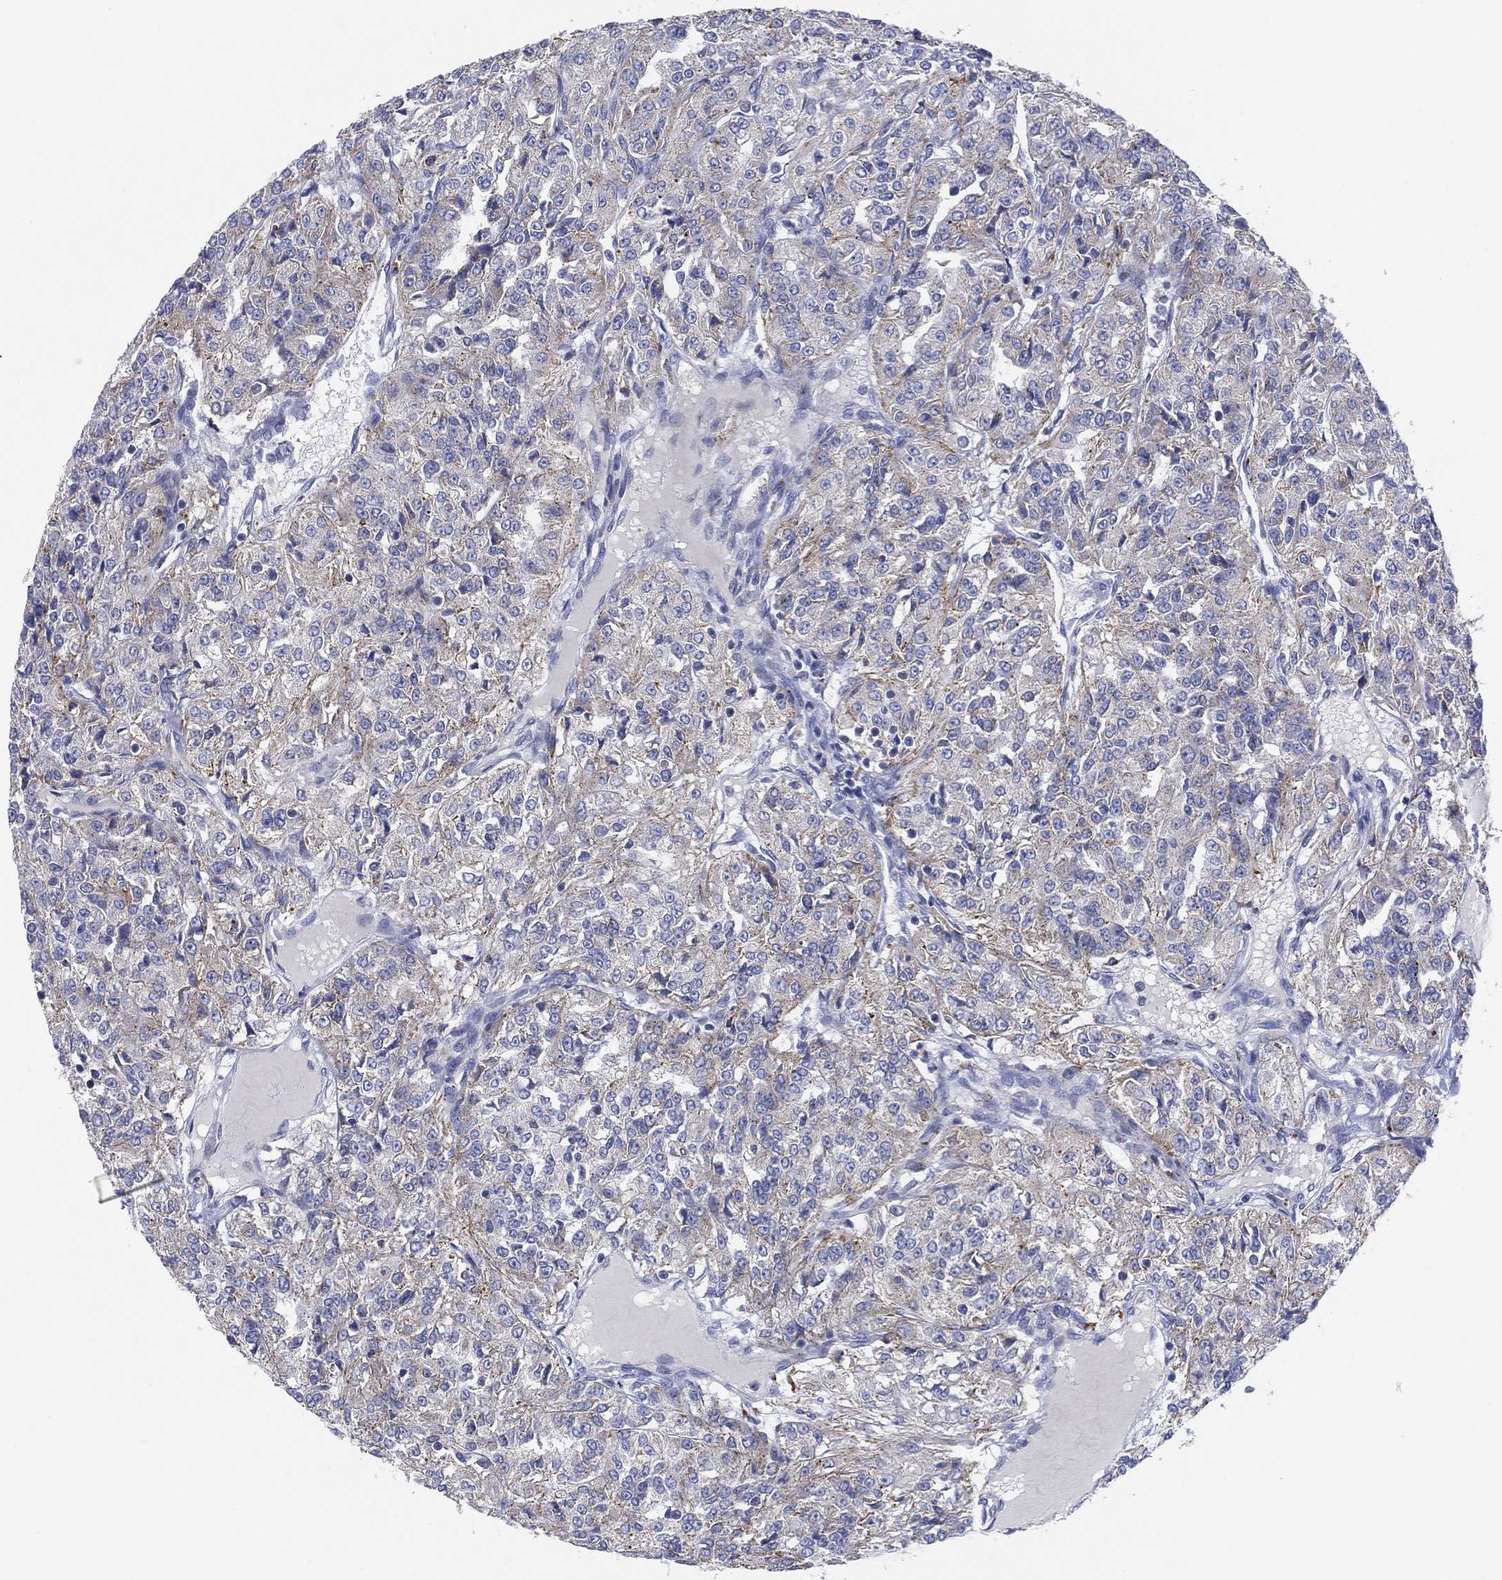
{"staining": {"intensity": "weak", "quantity": "<25%", "location": "cytoplasmic/membranous"}, "tissue": "renal cancer", "cell_type": "Tumor cells", "image_type": "cancer", "snomed": [{"axis": "morphology", "description": "Adenocarcinoma, NOS"}, {"axis": "topography", "description": "Kidney"}], "caption": "IHC image of renal cancer stained for a protein (brown), which demonstrates no staining in tumor cells.", "gene": "GALNS", "patient": {"sex": "female", "age": 63}}